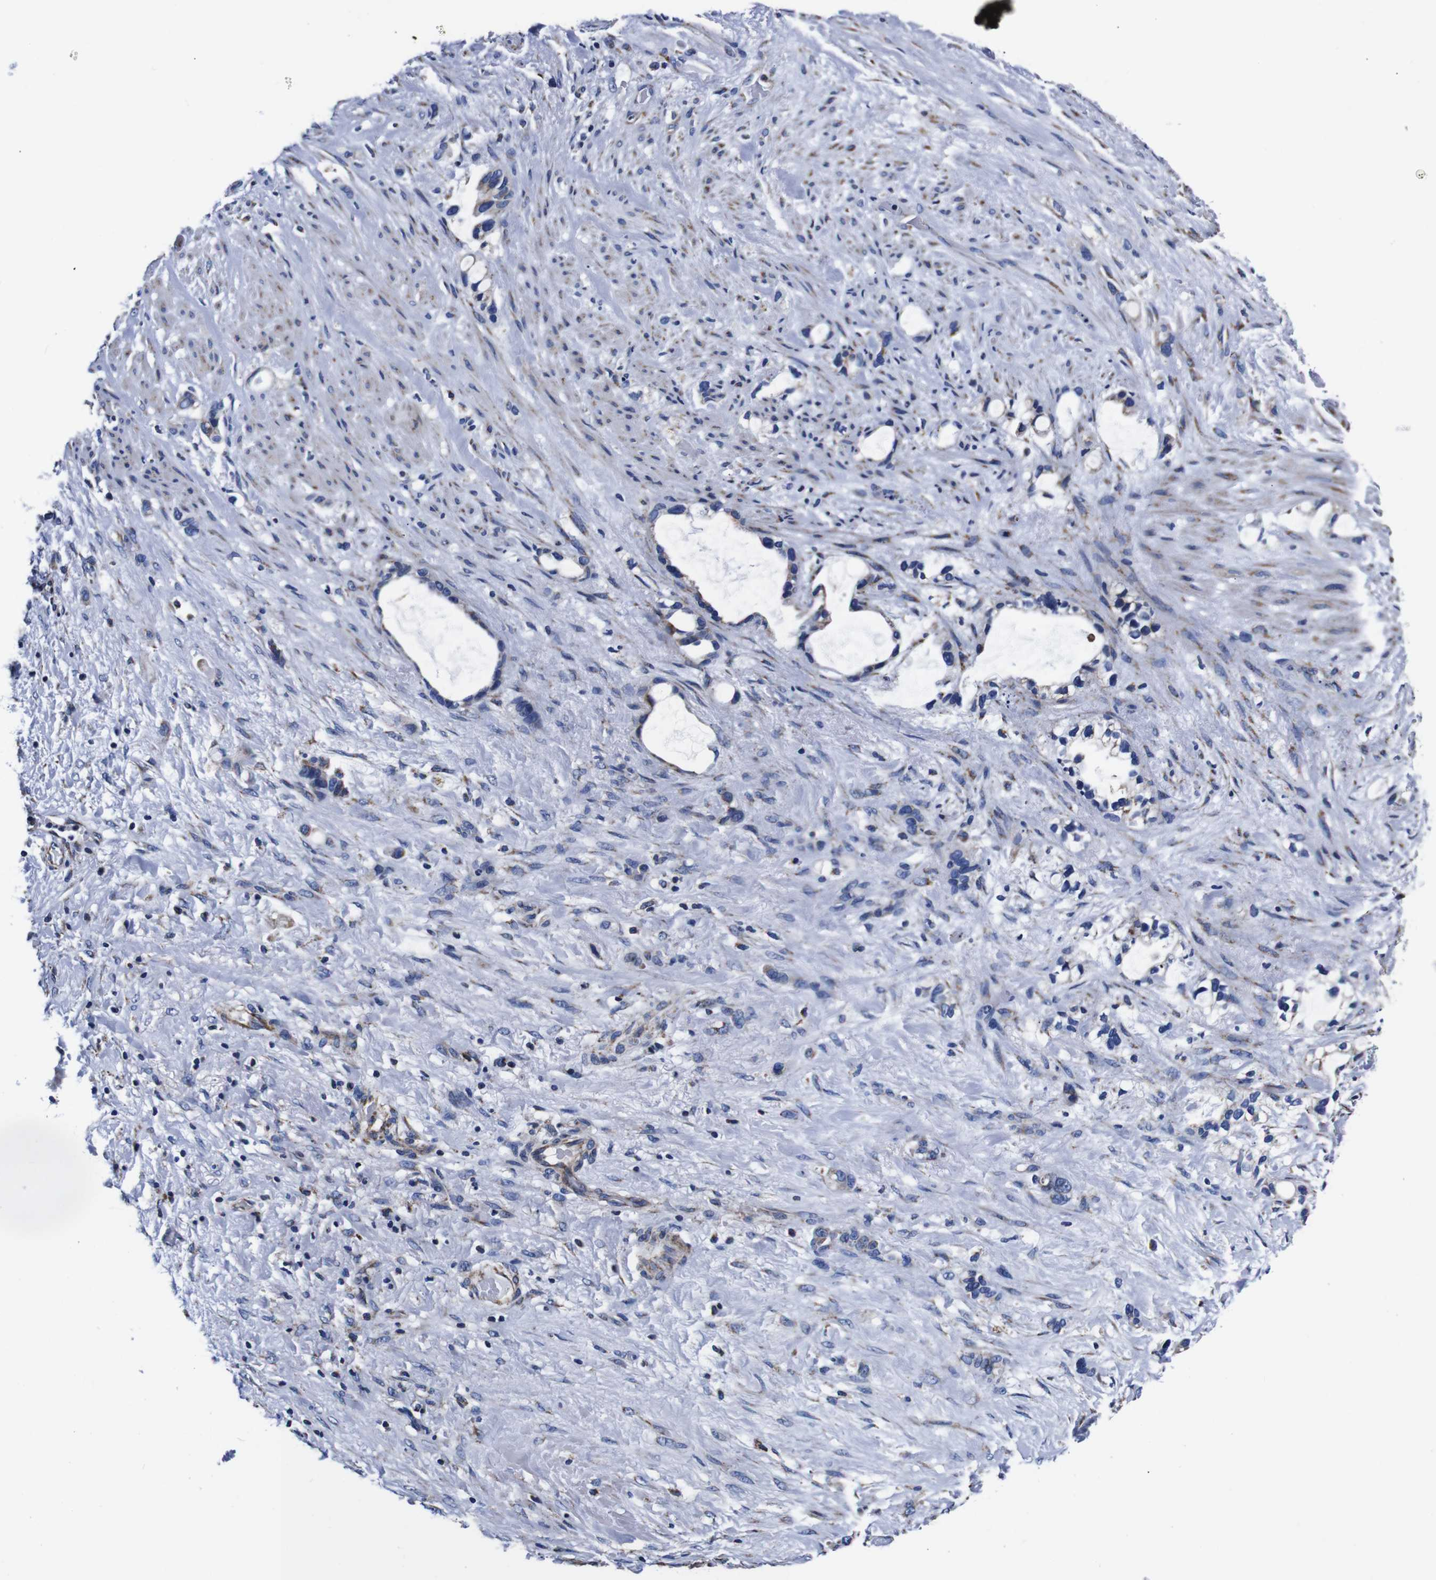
{"staining": {"intensity": "weak", "quantity": "<25%", "location": "cytoplasmic/membranous"}, "tissue": "liver cancer", "cell_type": "Tumor cells", "image_type": "cancer", "snomed": [{"axis": "morphology", "description": "Cholangiocarcinoma"}, {"axis": "topography", "description": "Liver"}], "caption": "An IHC photomicrograph of liver cancer (cholangiocarcinoma) is shown. There is no staining in tumor cells of liver cancer (cholangiocarcinoma).", "gene": "FKBP9", "patient": {"sex": "female", "age": 65}}